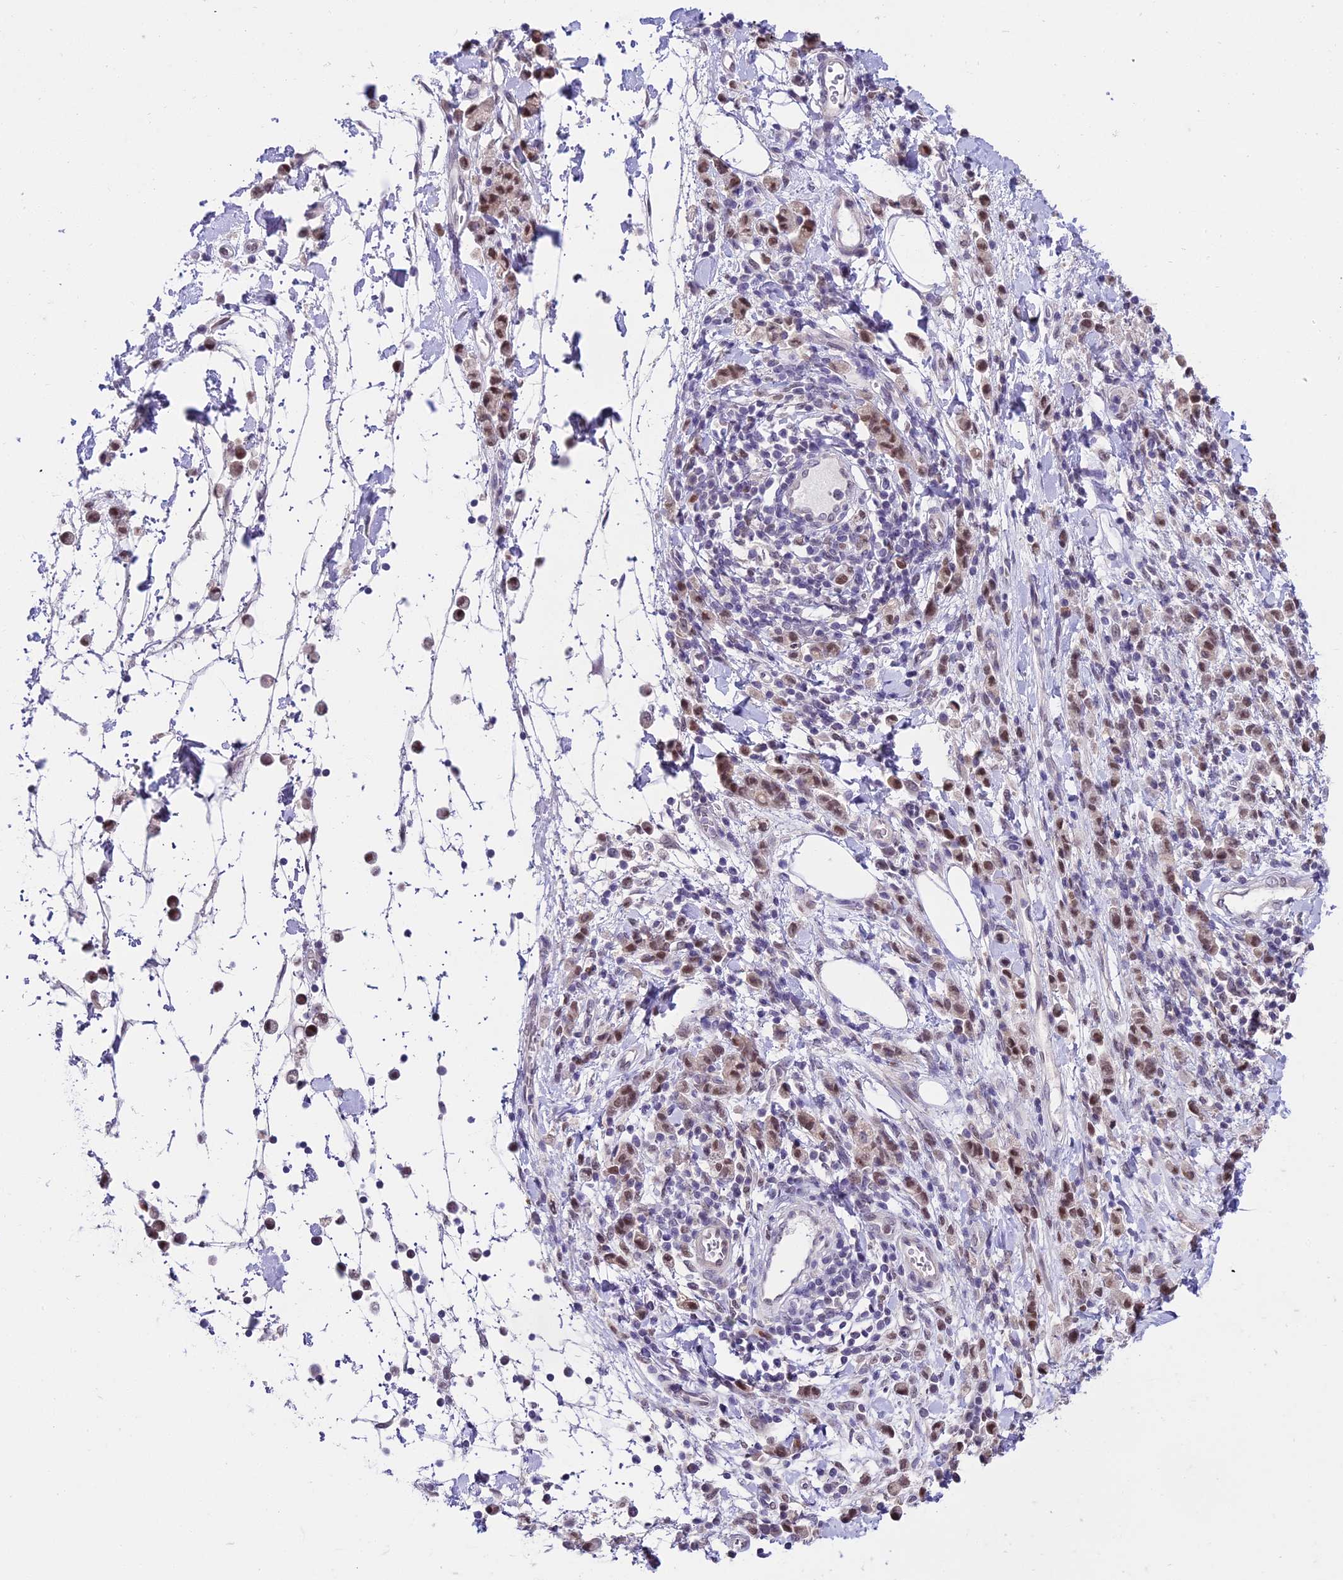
{"staining": {"intensity": "moderate", "quantity": ">75%", "location": "nuclear"}, "tissue": "stomach cancer", "cell_type": "Tumor cells", "image_type": "cancer", "snomed": [{"axis": "morphology", "description": "Adenocarcinoma, NOS"}, {"axis": "topography", "description": "Stomach"}], "caption": "High-magnification brightfield microscopy of stomach cancer (adenocarcinoma) stained with DAB (brown) and counterstained with hematoxylin (blue). tumor cells exhibit moderate nuclear staining is seen in approximately>75% of cells. (IHC, brightfield microscopy, high magnification).", "gene": "MAT2A", "patient": {"sex": "male", "age": 77}}